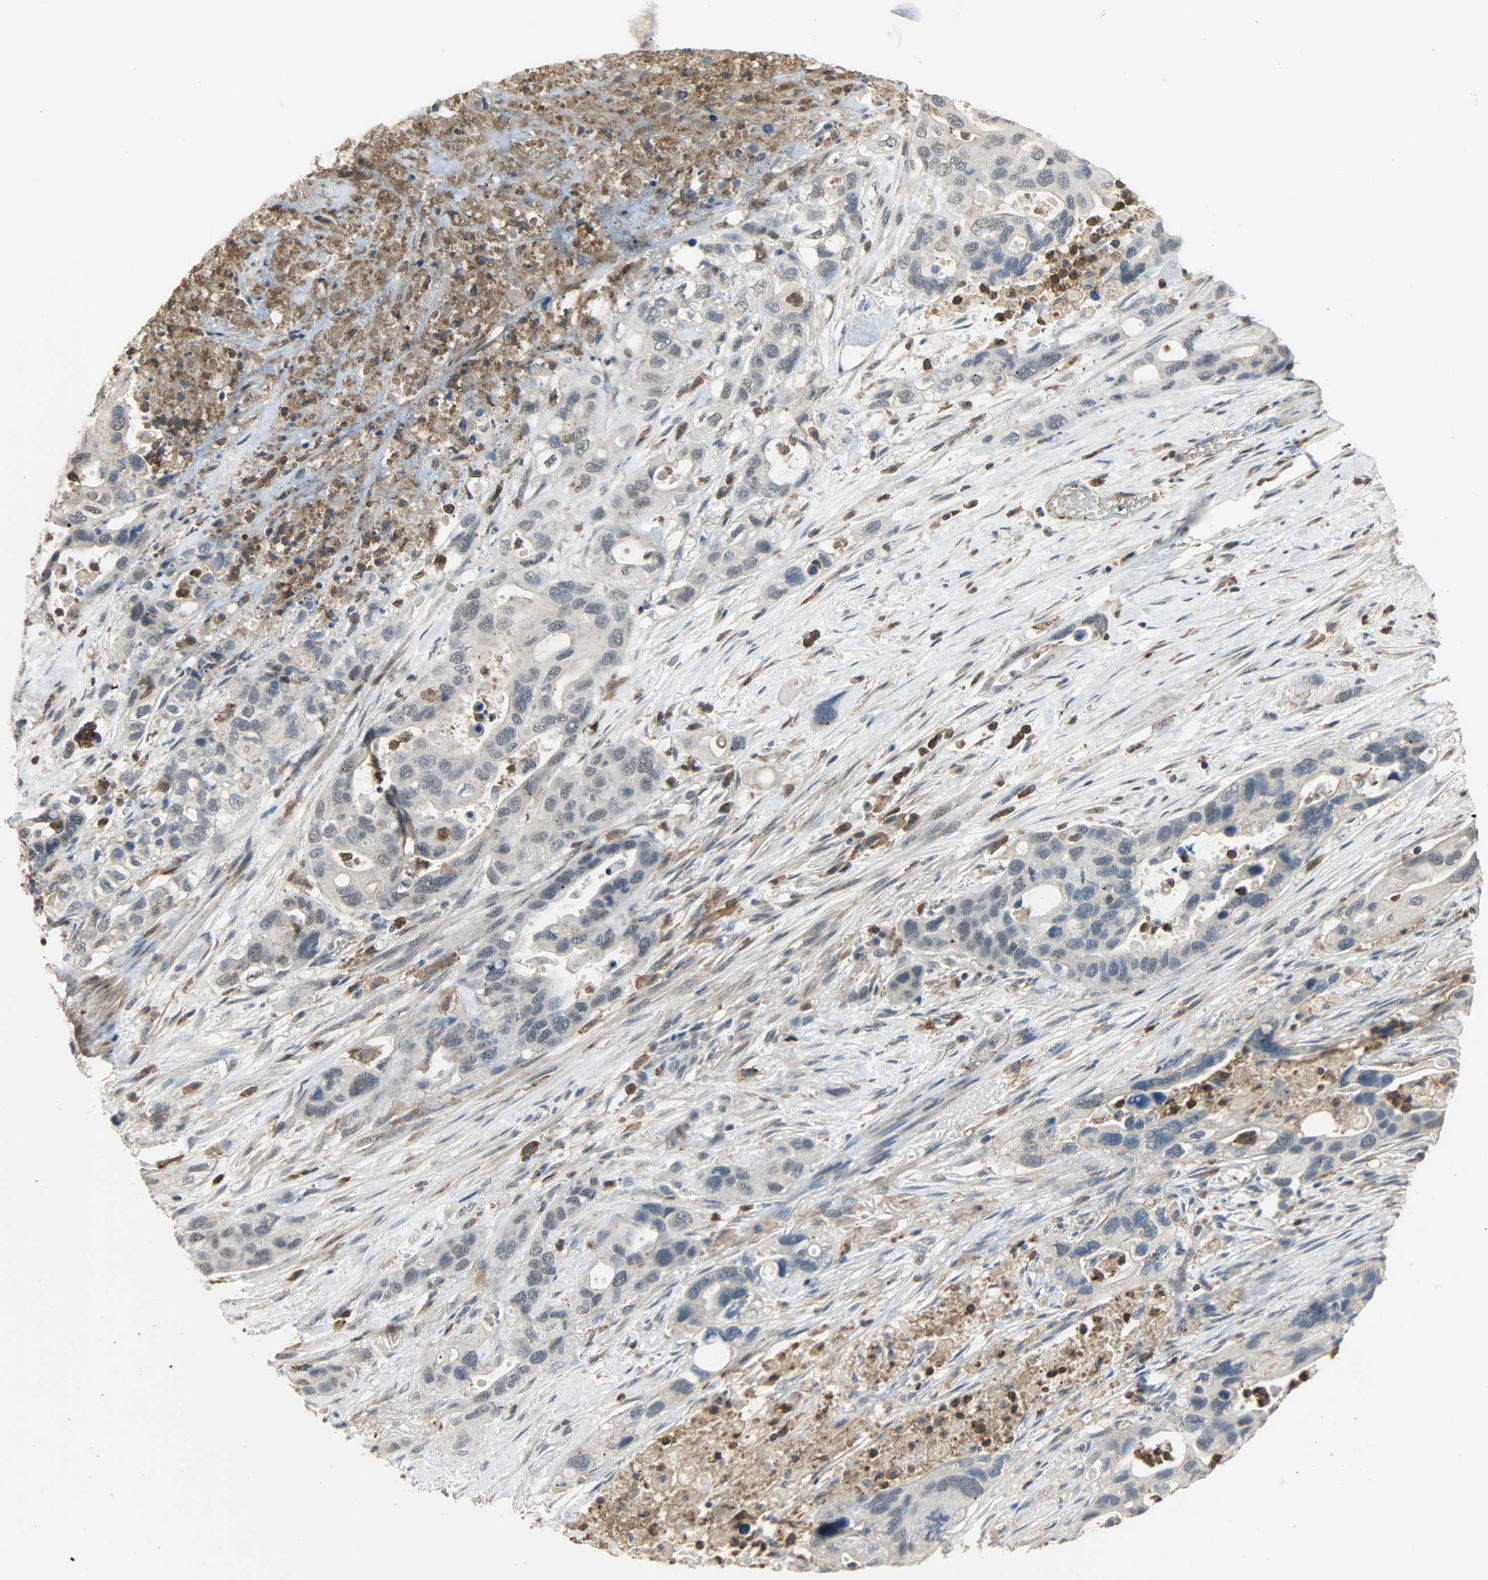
{"staining": {"intensity": "negative", "quantity": "none", "location": "none"}, "tissue": "pancreatic cancer", "cell_type": "Tumor cells", "image_type": "cancer", "snomed": [{"axis": "morphology", "description": "Adenocarcinoma, NOS"}, {"axis": "topography", "description": "Pancreas"}], "caption": "Adenocarcinoma (pancreatic) was stained to show a protein in brown. There is no significant staining in tumor cells.", "gene": "SKAP2", "patient": {"sex": "female", "age": 71}}